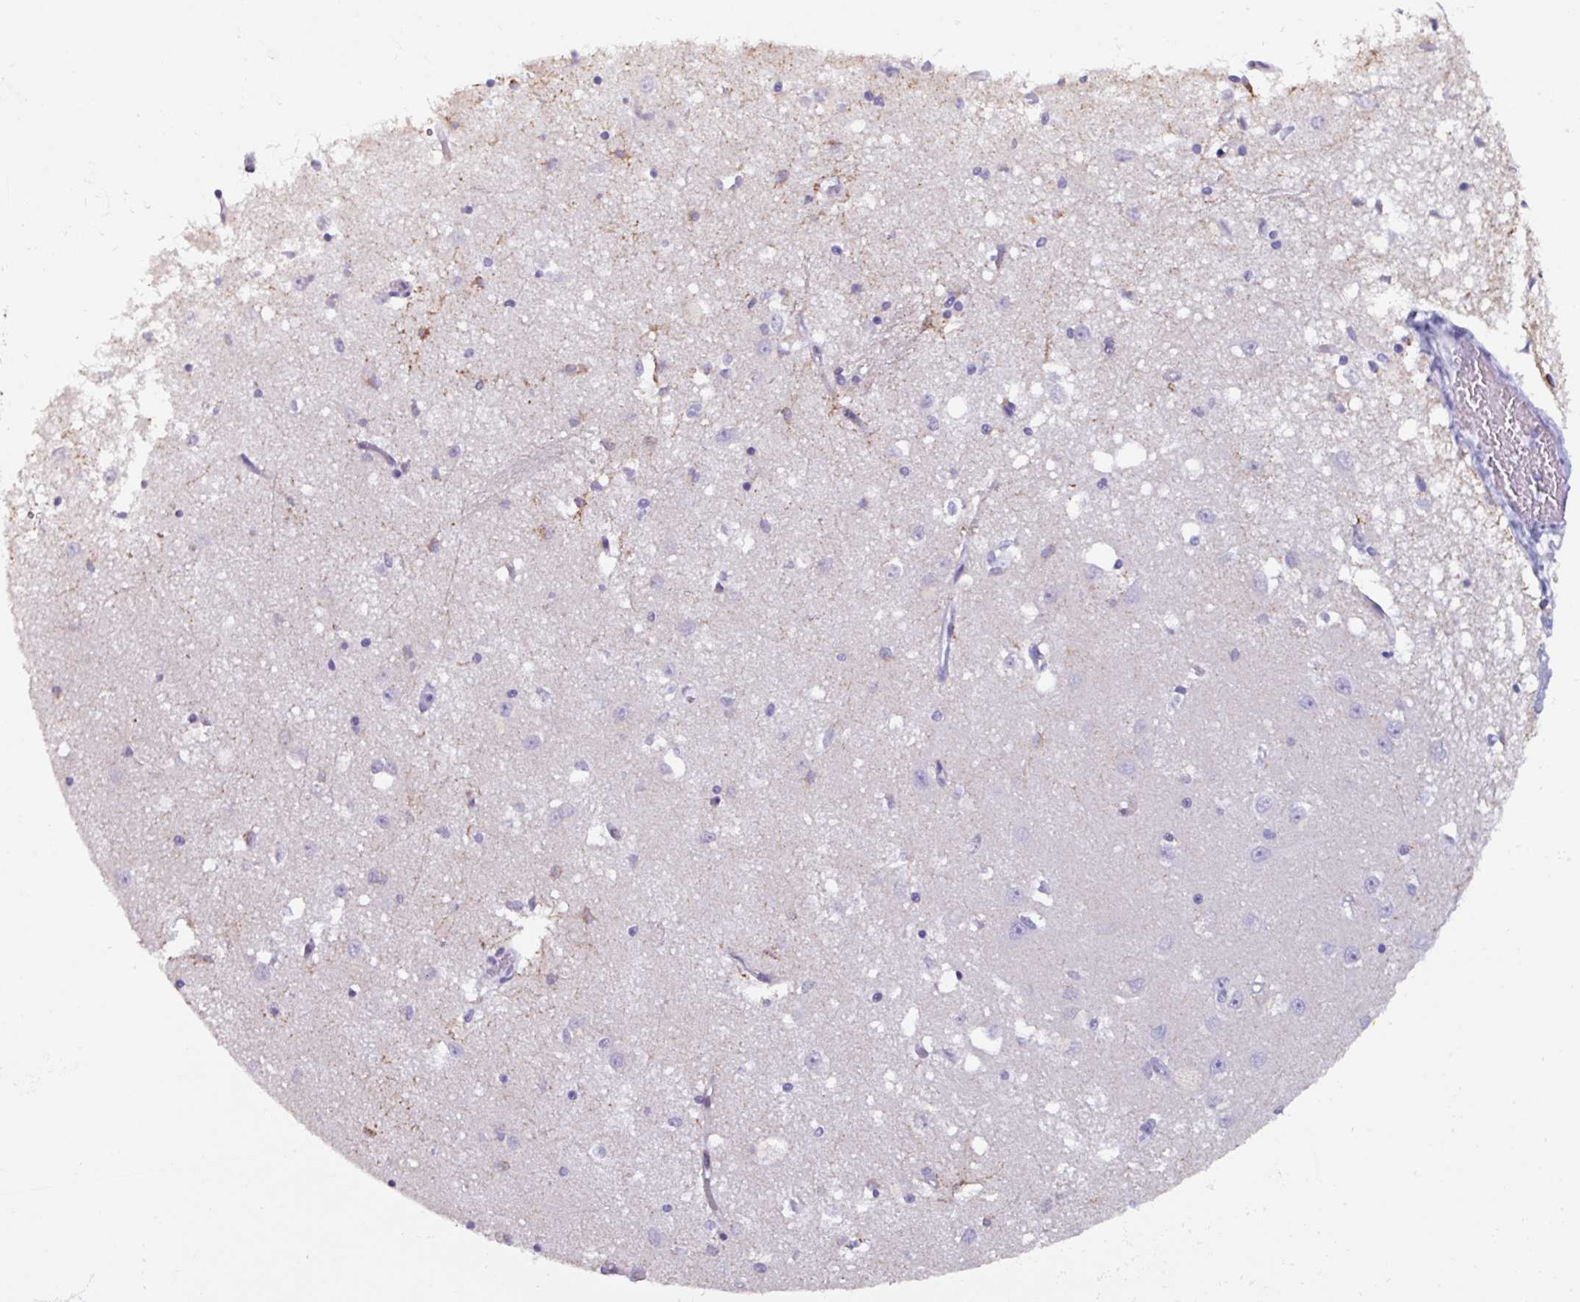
{"staining": {"intensity": "moderate", "quantity": "<25%", "location": "cytoplasmic/membranous"}, "tissue": "caudate", "cell_type": "Glial cells", "image_type": "normal", "snomed": [{"axis": "morphology", "description": "Normal tissue, NOS"}, {"axis": "topography", "description": "Lateral ventricle wall"}], "caption": "Caudate was stained to show a protein in brown. There is low levels of moderate cytoplasmic/membranous staining in approximately <25% of glial cells. Using DAB (3,3'-diaminobenzidine) (brown) and hematoxylin (blue) stains, captured at high magnification using brightfield microscopy.", "gene": "SPESP1", "patient": {"sex": "male", "age": 70}}